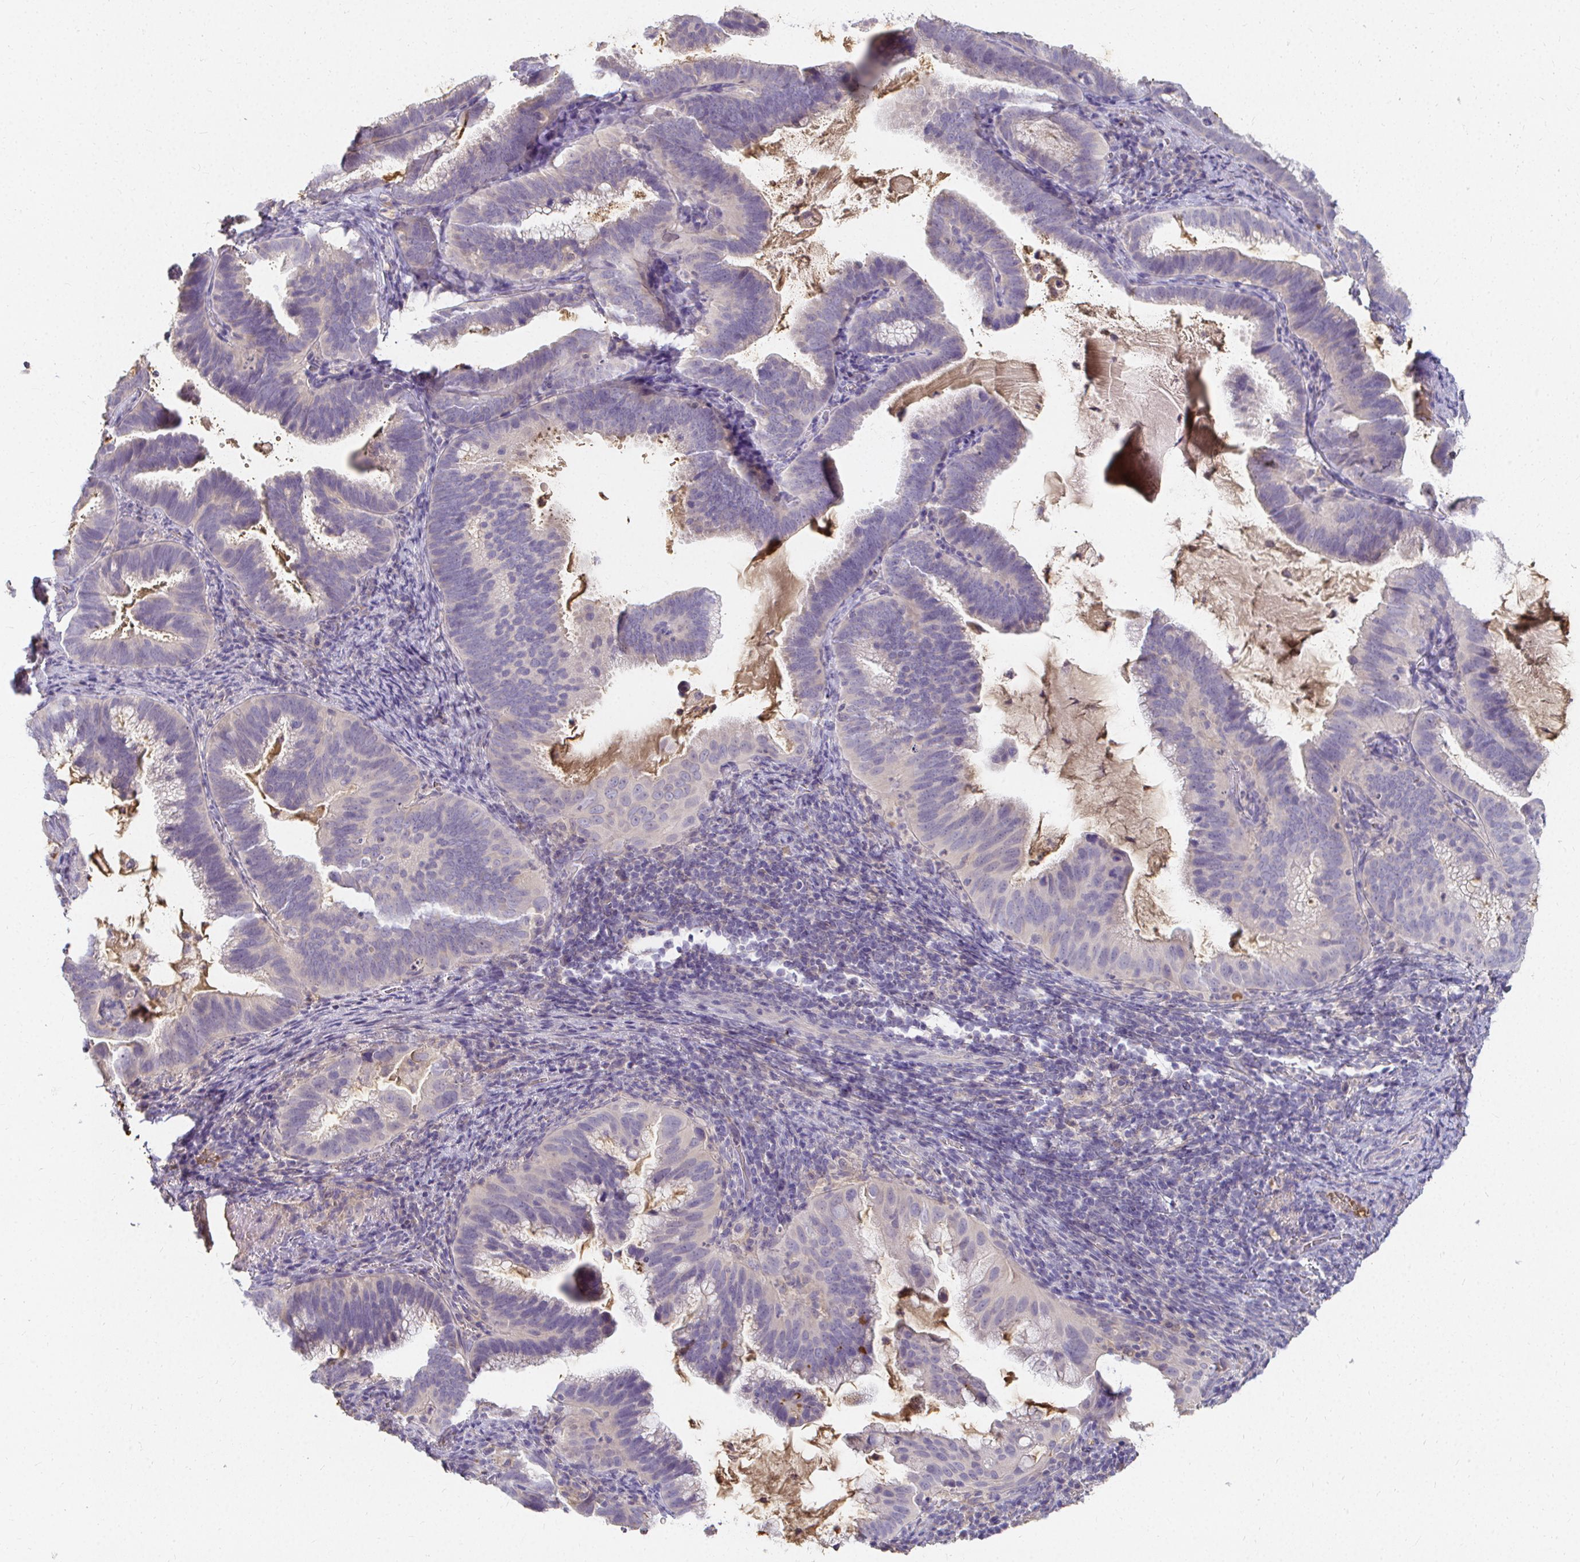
{"staining": {"intensity": "negative", "quantity": "none", "location": "none"}, "tissue": "cervical cancer", "cell_type": "Tumor cells", "image_type": "cancer", "snomed": [{"axis": "morphology", "description": "Adenocarcinoma, NOS"}, {"axis": "topography", "description": "Cervix"}], "caption": "High magnification brightfield microscopy of cervical cancer (adenocarcinoma) stained with DAB (3,3'-diaminobenzidine) (brown) and counterstained with hematoxylin (blue): tumor cells show no significant staining.", "gene": "LOXL4", "patient": {"sex": "female", "age": 61}}